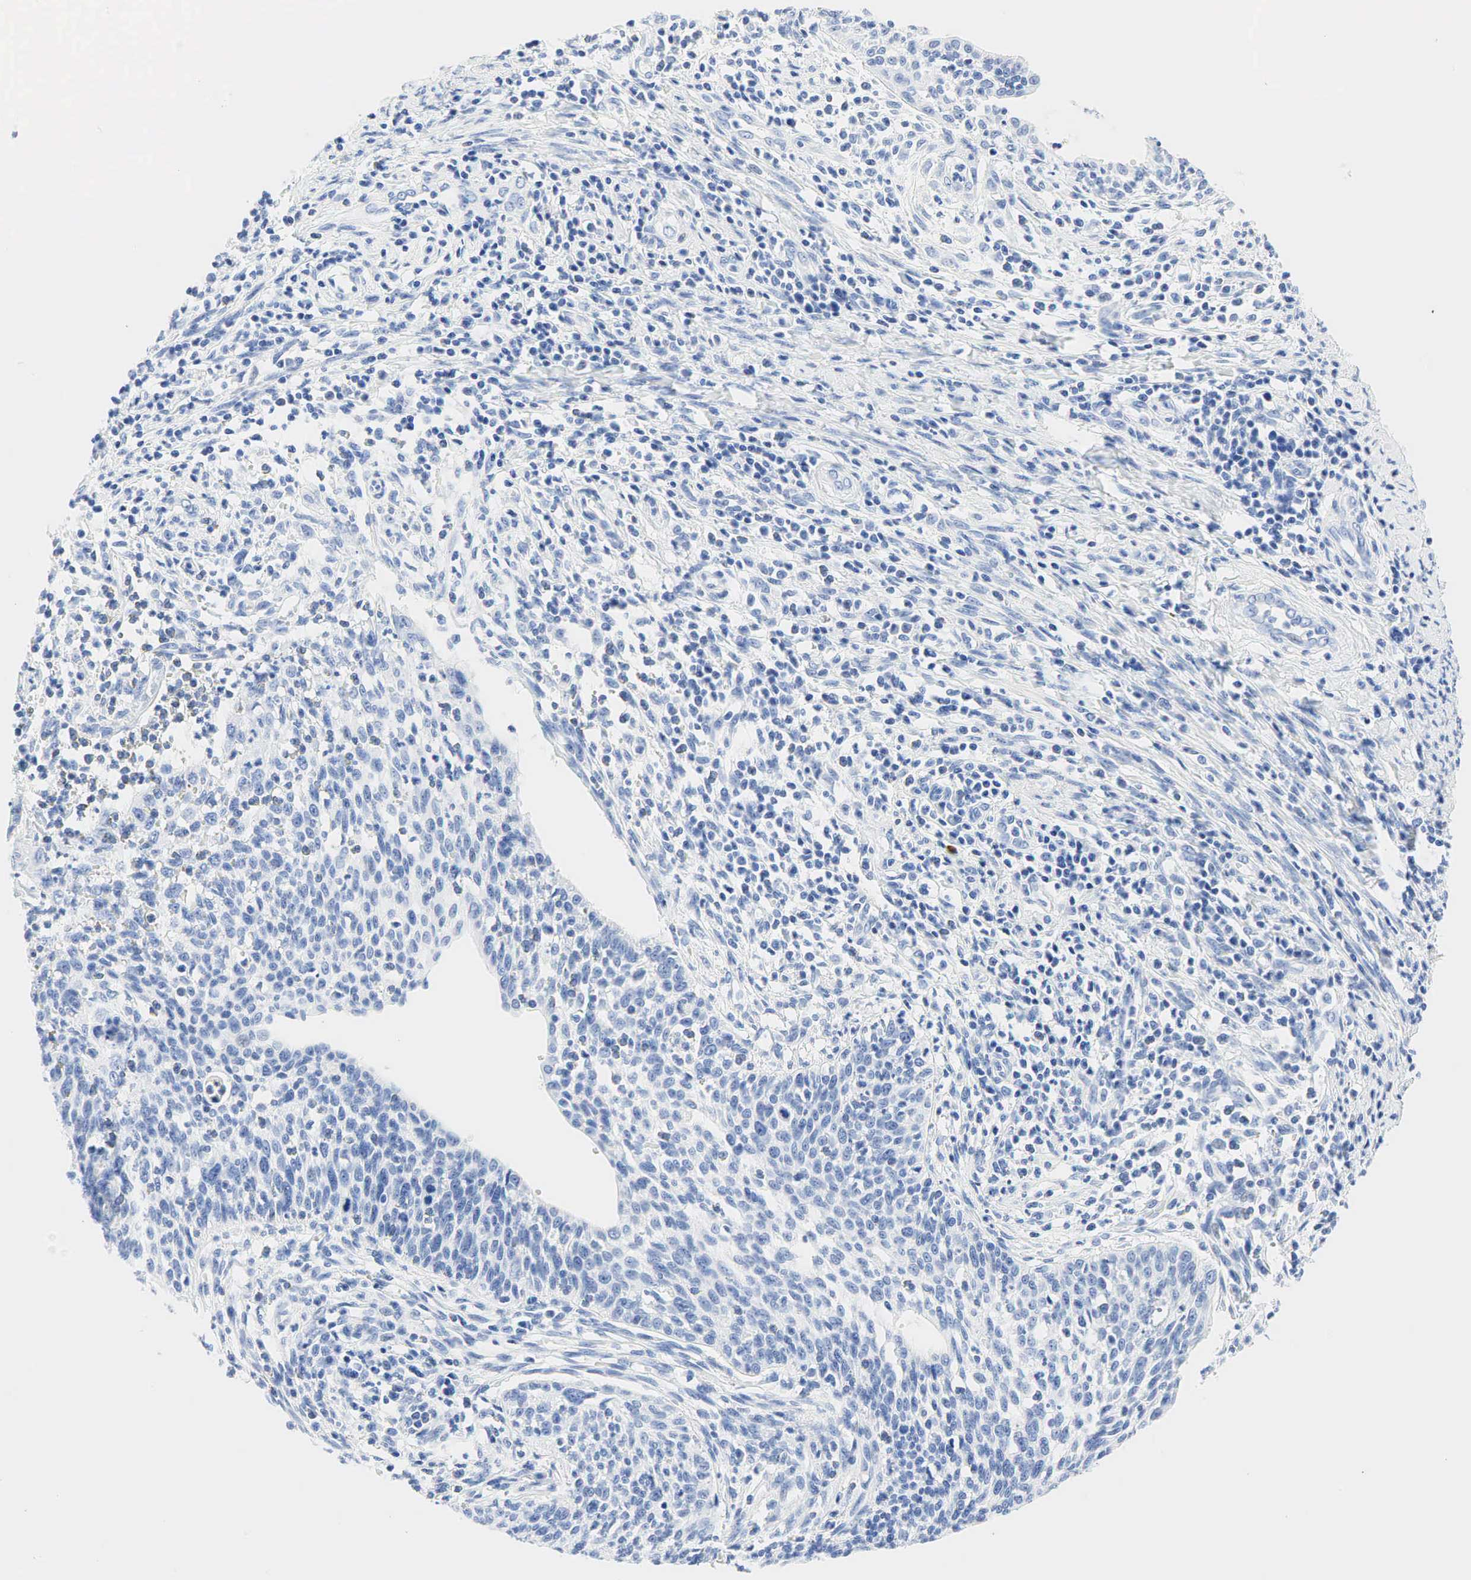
{"staining": {"intensity": "negative", "quantity": "none", "location": "none"}, "tissue": "cervical cancer", "cell_type": "Tumor cells", "image_type": "cancer", "snomed": [{"axis": "morphology", "description": "Squamous cell carcinoma, NOS"}, {"axis": "topography", "description": "Cervix"}], "caption": "An immunohistochemistry (IHC) micrograph of squamous cell carcinoma (cervical) is shown. There is no staining in tumor cells of squamous cell carcinoma (cervical).", "gene": "NKX2-1", "patient": {"sex": "female", "age": 41}}